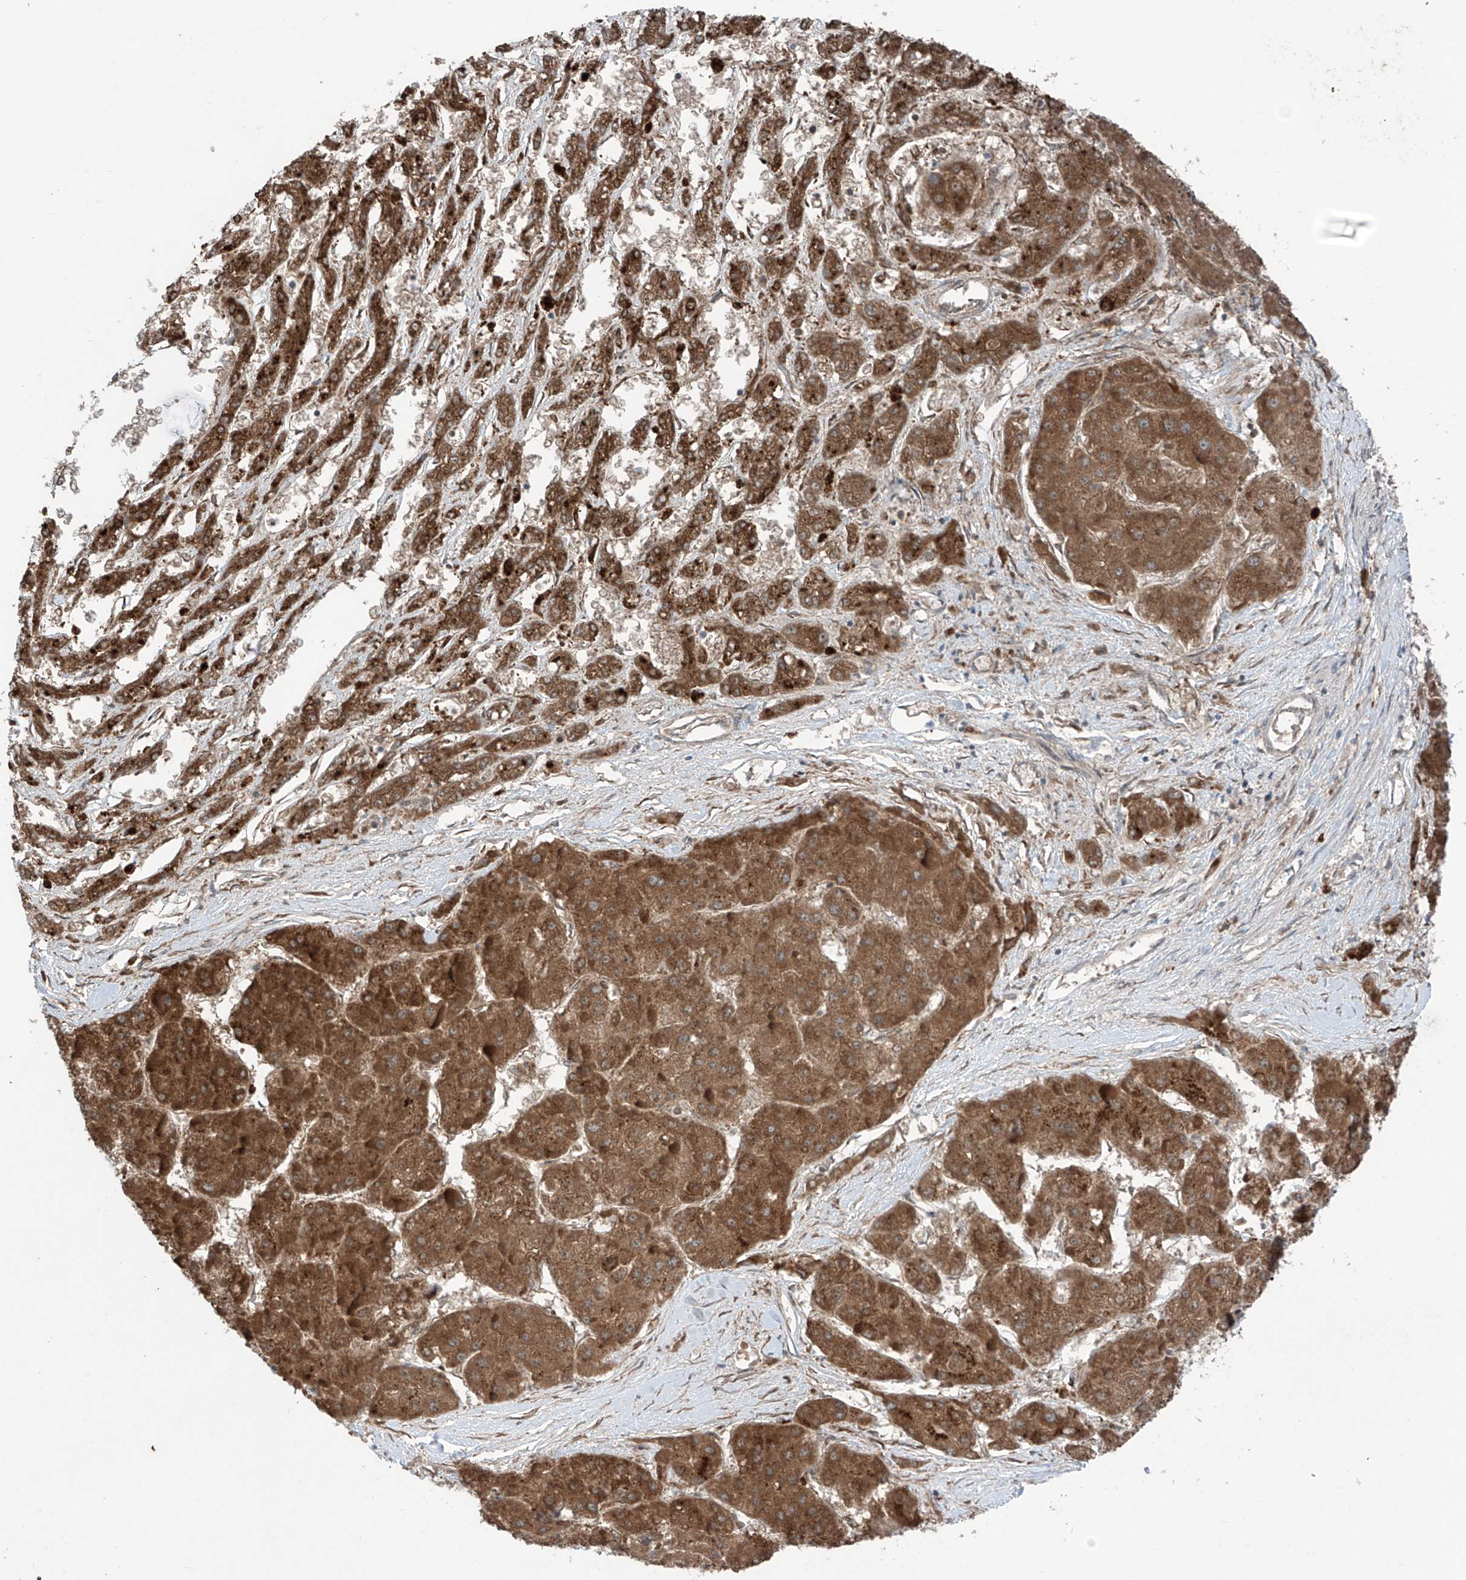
{"staining": {"intensity": "moderate", "quantity": ">75%", "location": "cytoplasmic/membranous"}, "tissue": "liver cancer", "cell_type": "Tumor cells", "image_type": "cancer", "snomed": [{"axis": "morphology", "description": "Carcinoma, Hepatocellular, NOS"}, {"axis": "topography", "description": "Liver"}], "caption": "This is an image of immunohistochemistry staining of liver cancer (hepatocellular carcinoma), which shows moderate expression in the cytoplasmic/membranous of tumor cells.", "gene": "SAMD3", "patient": {"sex": "female", "age": 73}}